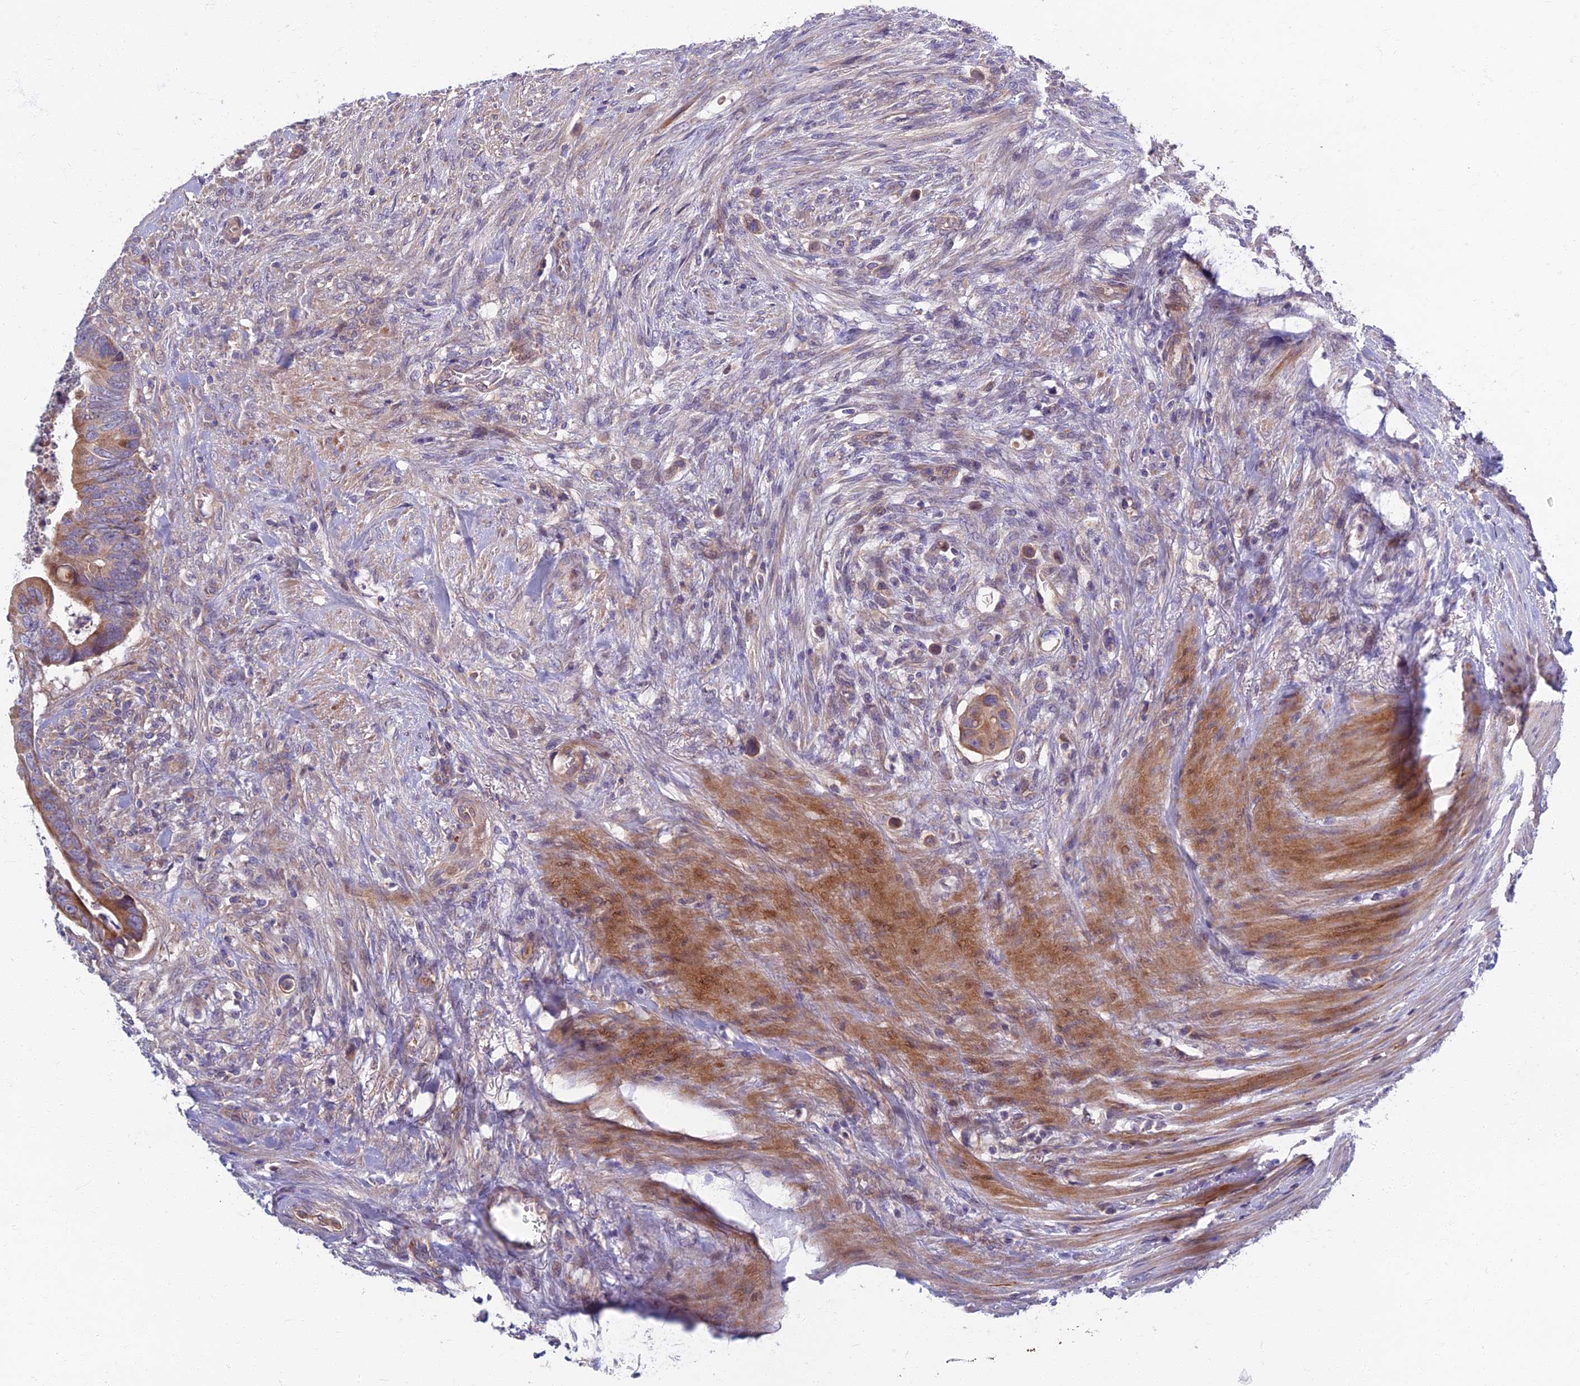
{"staining": {"intensity": "moderate", "quantity": "<25%", "location": "cytoplasmic/membranous"}, "tissue": "colorectal cancer", "cell_type": "Tumor cells", "image_type": "cancer", "snomed": [{"axis": "morphology", "description": "Adenocarcinoma, NOS"}, {"axis": "topography", "description": "Rectum"}], "caption": "Adenocarcinoma (colorectal) was stained to show a protein in brown. There is low levels of moderate cytoplasmic/membranous expression in about <25% of tumor cells.", "gene": "SOGA1", "patient": {"sex": "female", "age": 78}}